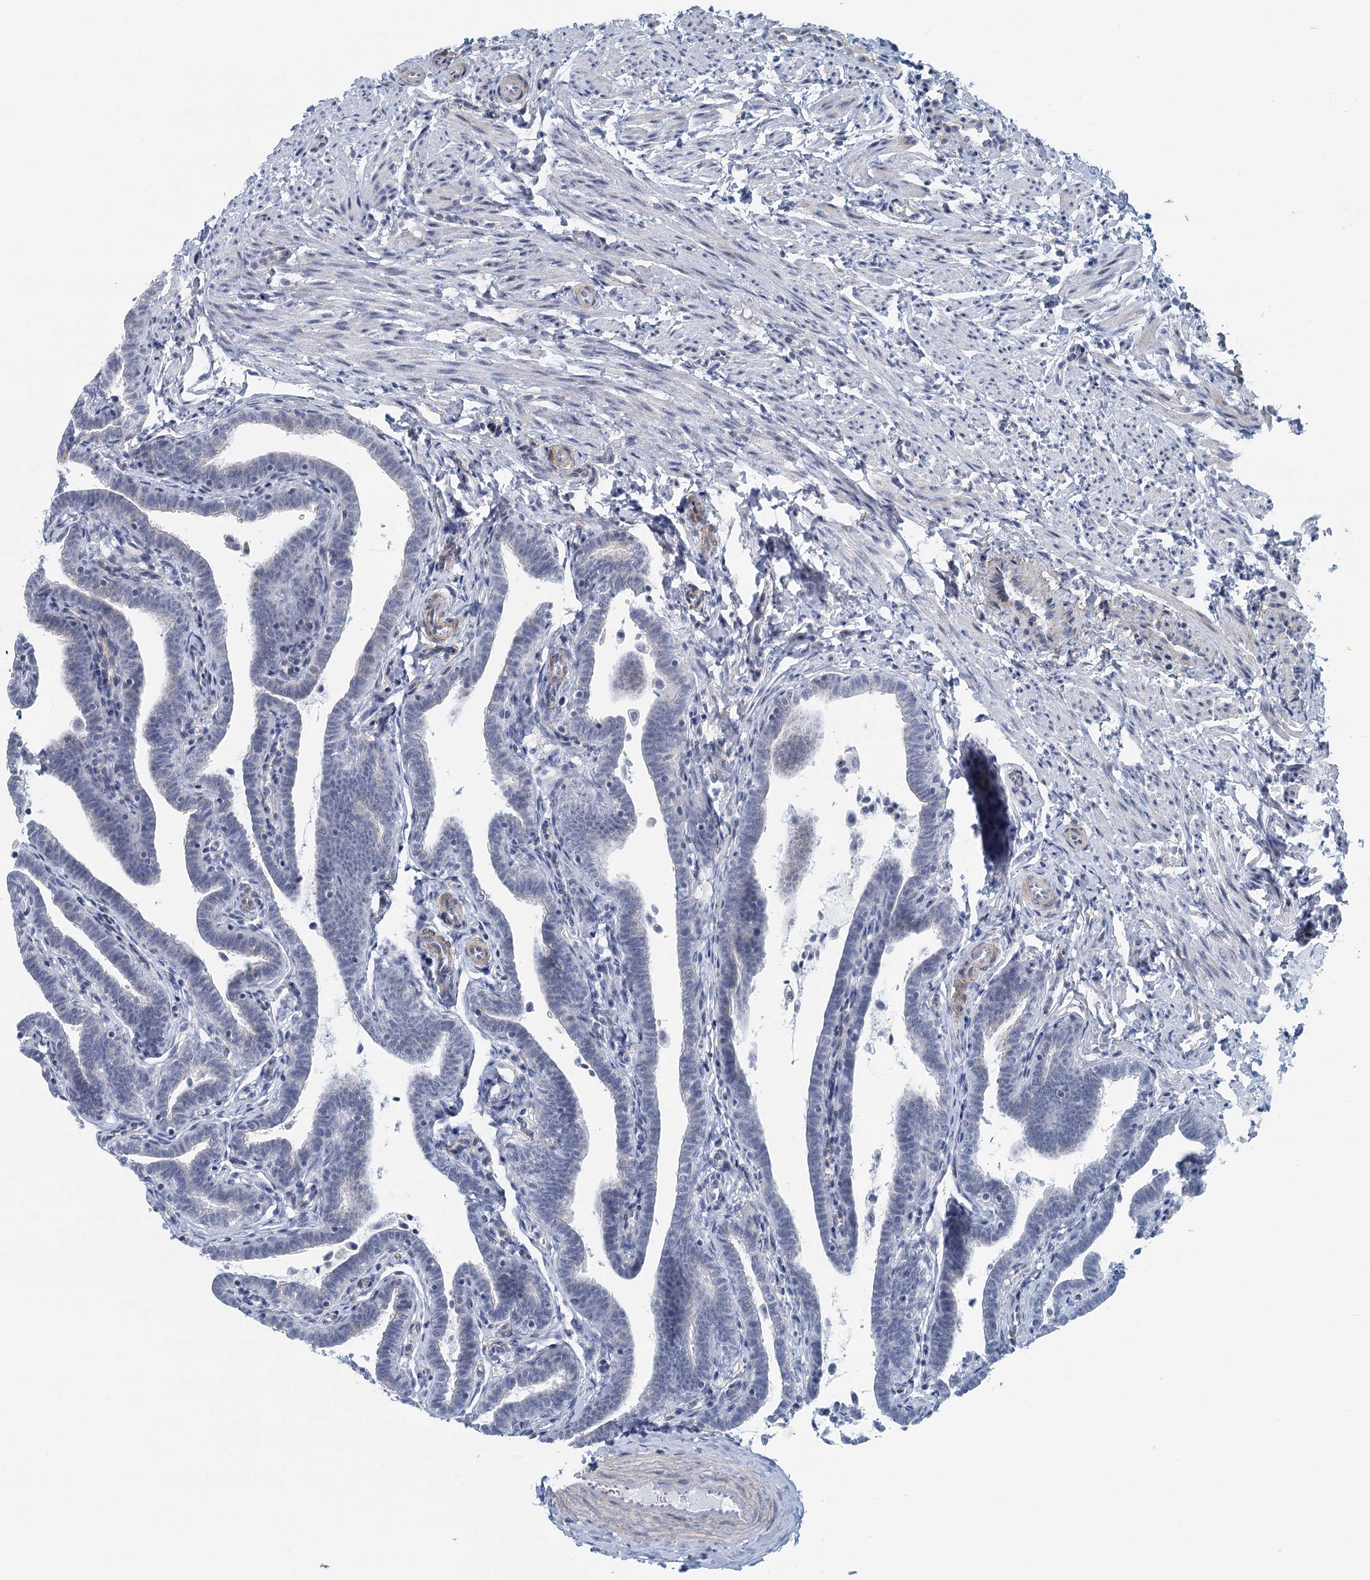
{"staining": {"intensity": "moderate", "quantity": "<25%", "location": "cytoplasmic/membranous"}, "tissue": "fallopian tube", "cell_type": "Glandular cells", "image_type": "normal", "snomed": [{"axis": "morphology", "description": "Normal tissue, NOS"}, {"axis": "topography", "description": "Fallopian tube"}], "caption": "Human fallopian tube stained for a protein (brown) reveals moderate cytoplasmic/membranous positive staining in about <25% of glandular cells.", "gene": "ZNF527", "patient": {"sex": "female", "age": 36}}